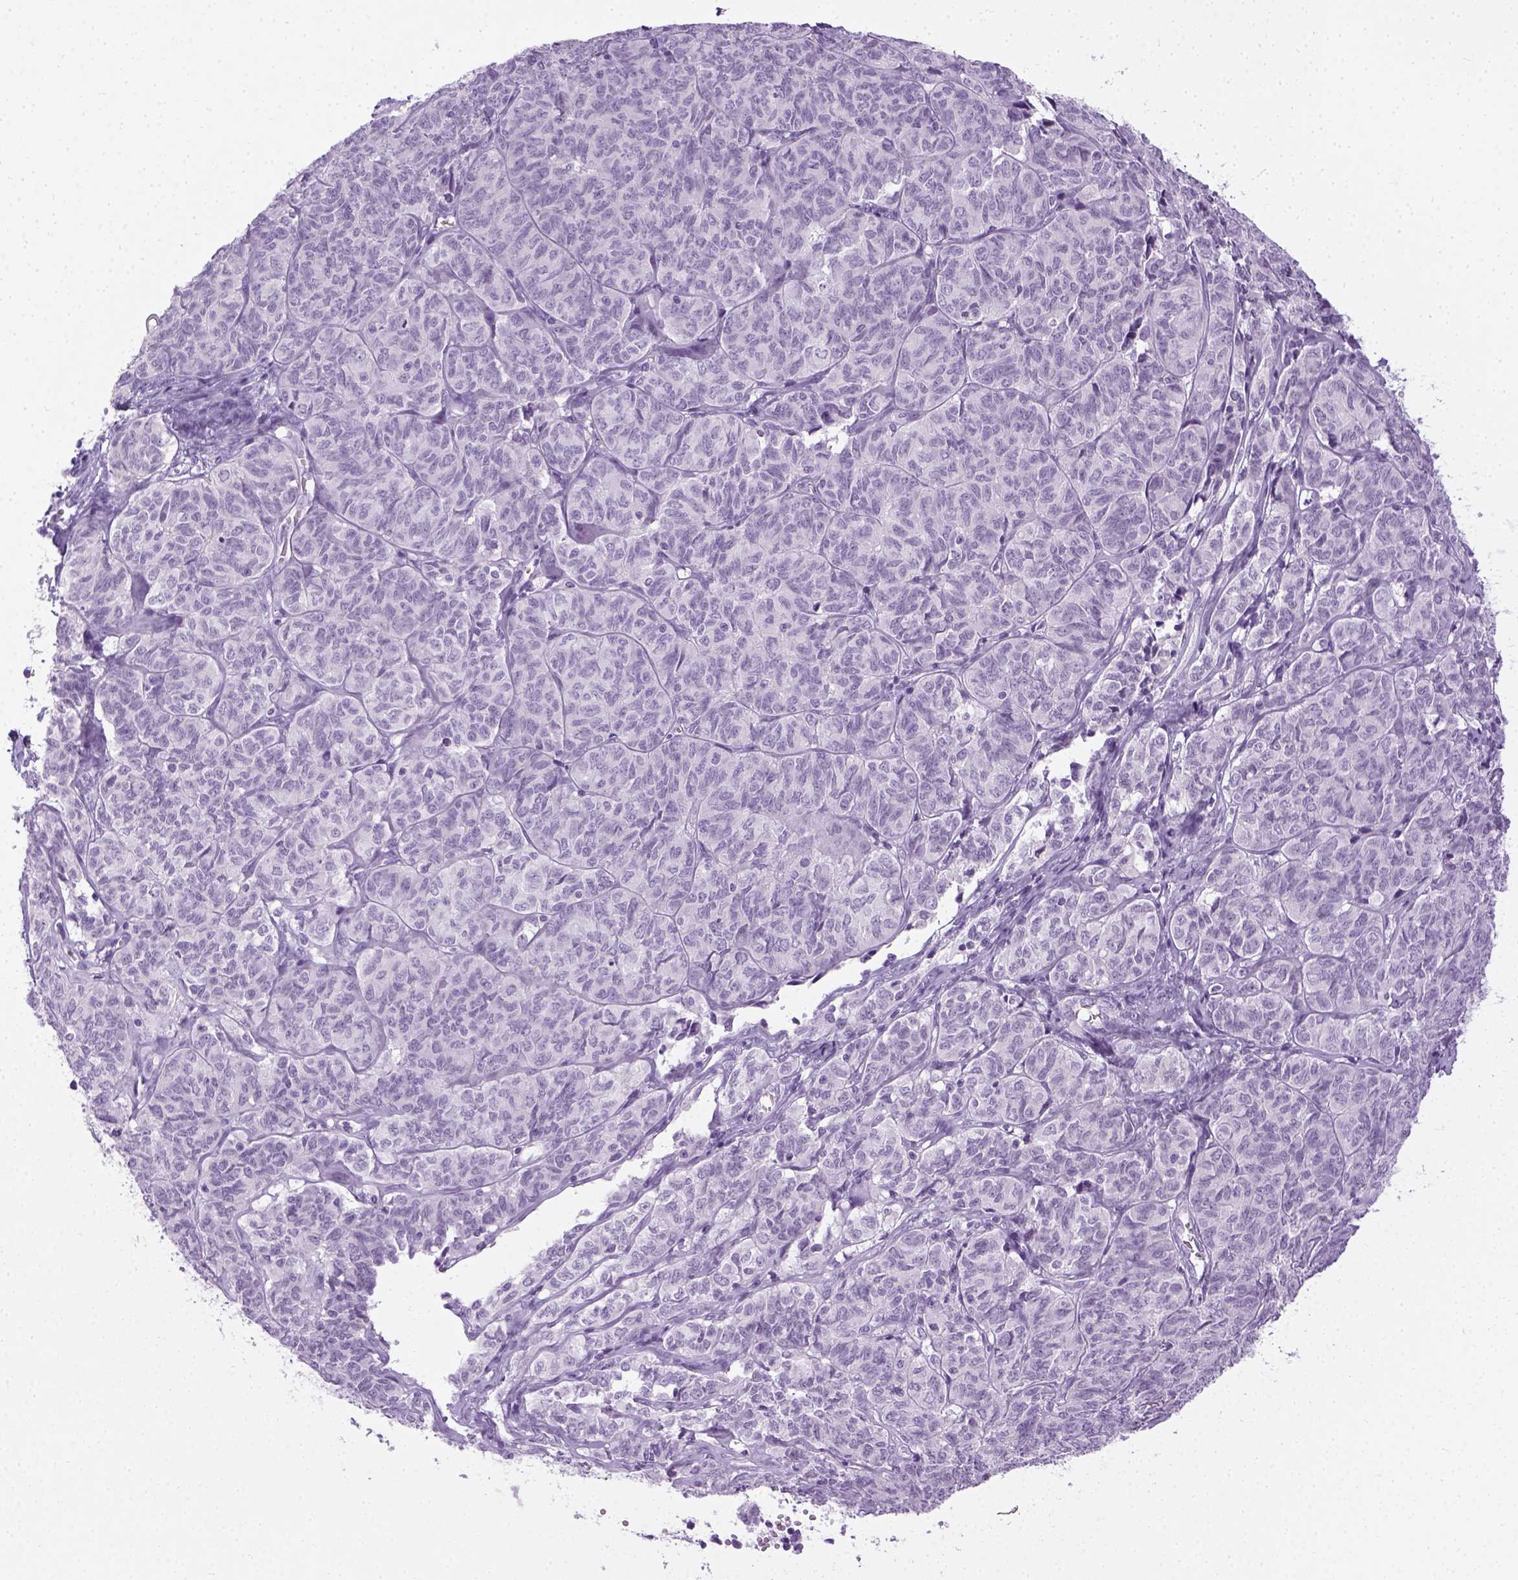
{"staining": {"intensity": "negative", "quantity": "none", "location": "none"}, "tissue": "ovarian cancer", "cell_type": "Tumor cells", "image_type": "cancer", "snomed": [{"axis": "morphology", "description": "Carcinoma, endometroid"}, {"axis": "topography", "description": "Ovary"}], "caption": "Tumor cells show no significant protein positivity in endometroid carcinoma (ovarian).", "gene": "LGSN", "patient": {"sex": "female", "age": 80}}